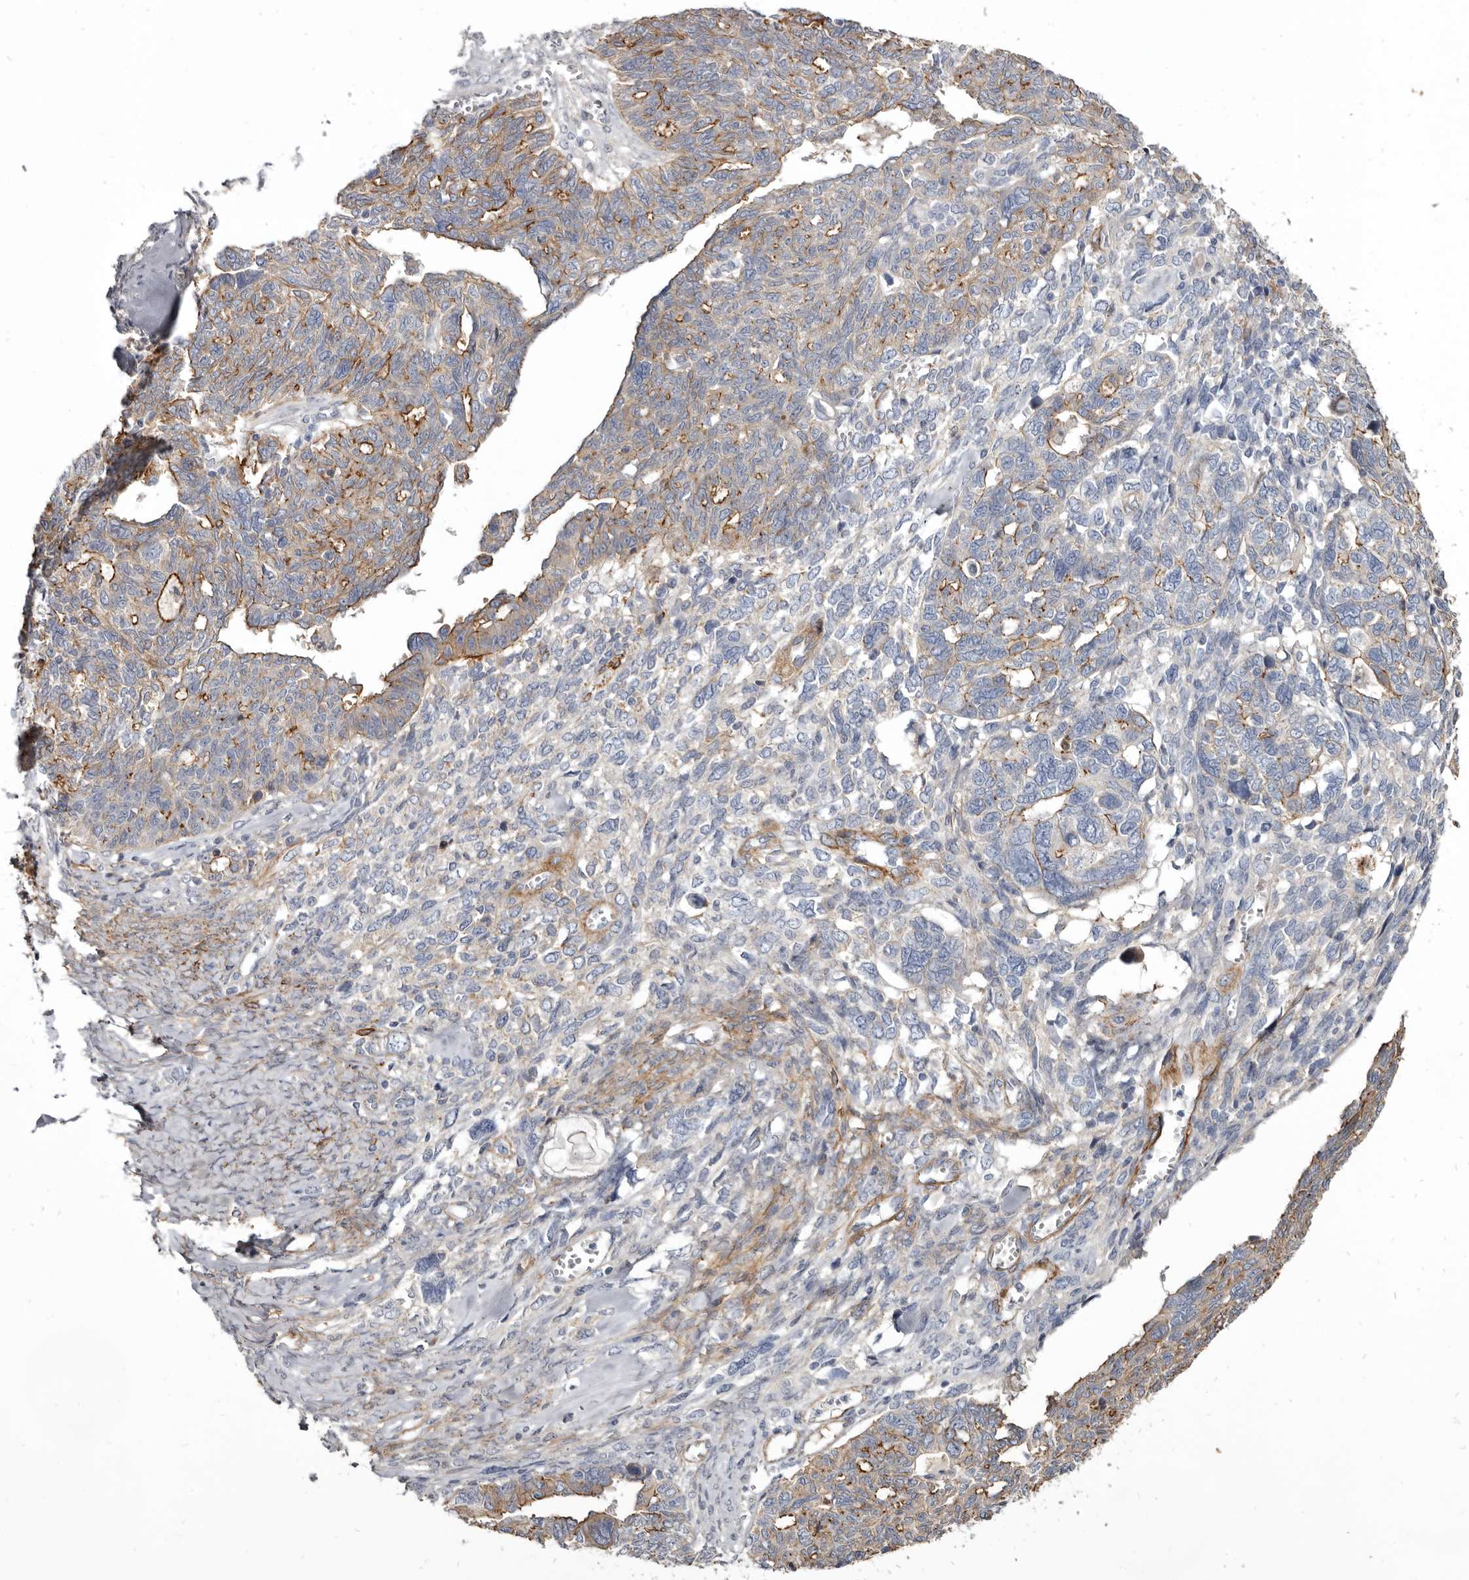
{"staining": {"intensity": "moderate", "quantity": "25%-75%", "location": "cytoplasmic/membranous"}, "tissue": "ovarian cancer", "cell_type": "Tumor cells", "image_type": "cancer", "snomed": [{"axis": "morphology", "description": "Cystadenocarcinoma, serous, NOS"}, {"axis": "topography", "description": "Ovary"}], "caption": "IHC micrograph of neoplastic tissue: ovarian cancer stained using immunohistochemistry displays medium levels of moderate protein expression localized specifically in the cytoplasmic/membranous of tumor cells, appearing as a cytoplasmic/membranous brown color.", "gene": "CGN", "patient": {"sex": "female", "age": 79}}